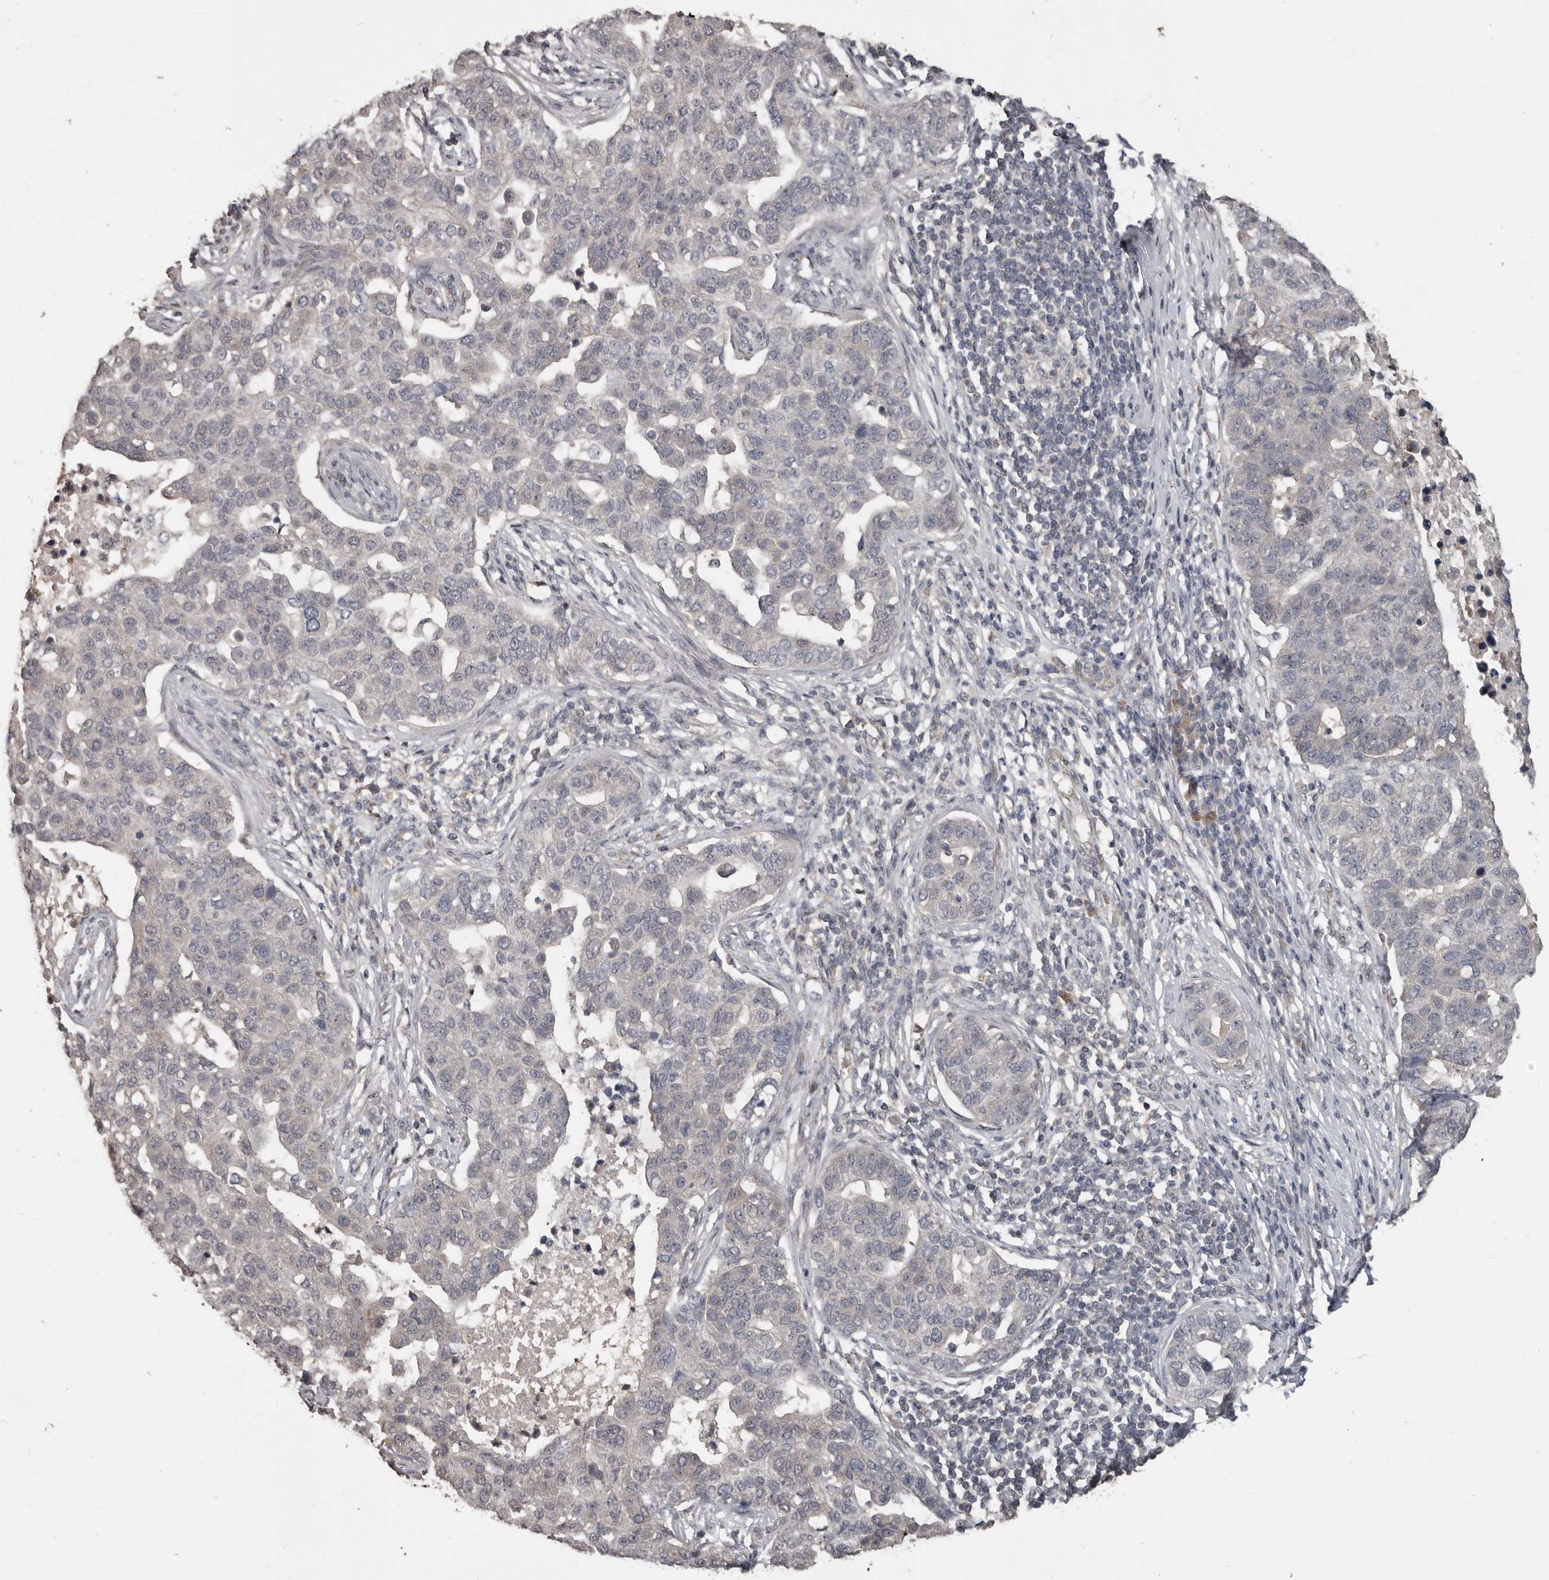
{"staining": {"intensity": "weak", "quantity": "<25%", "location": "cytoplasmic/membranous"}, "tissue": "pancreatic cancer", "cell_type": "Tumor cells", "image_type": "cancer", "snomed": [{"axis": "morphology", "description": "Adenocarcinoma, NOS"}, {"axis": "topography", "description": "Pancreas"}], "caption": "High magnification brightfield microscopy of pancreatic cancer stained with DAB (brown) and counterstained with hematoxylin (blue): tumor cells show no significant expression. Brightfield microscopy of immunohistochemistry stained with DAB (brown) and hematoxylin (blue), captured at high magnification.", "gene": "ZFP14", "patient": {"sex": "female", "age": 61}}